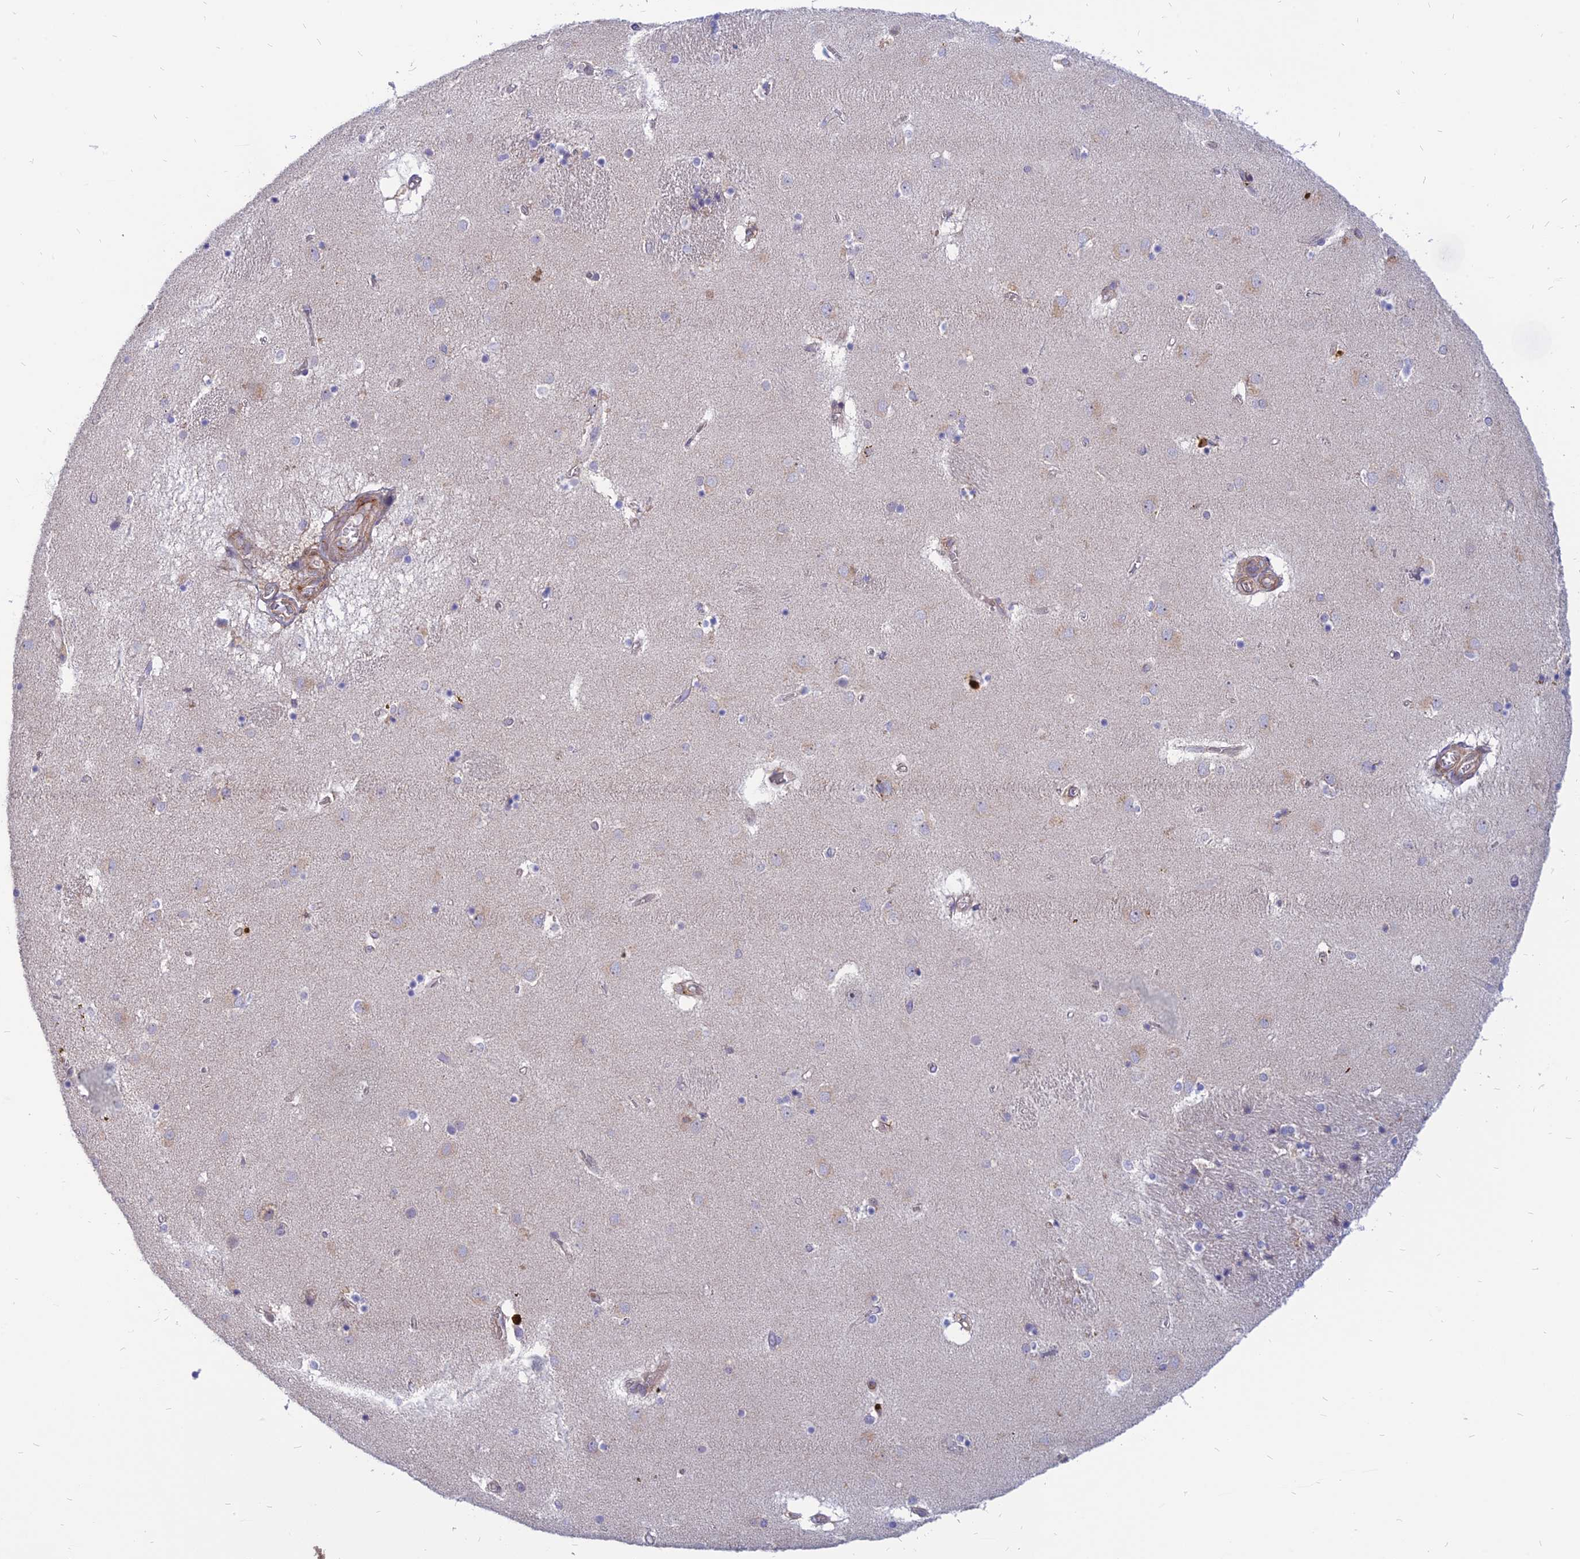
{"staining": {"intensity": "negative", "quantity": "none", "location": "none"}, "tissue": "caudate", "cell_type": "Glial cells", "image_type": "normal", "snomed": [{"axis": "morphology", "description": "Normal tissue, NOS"}, {"axis": "topography", "description": "Lateral ventricle wall"}], "caption": "Caudate was stained to show a protein in brown. There is no significant staining in glial cells. (DAB (3,3'-diaminobenzidine) immunohistochemistry visualized using brightfield microscopy, high magnification).", "gene": "PHKA2", "patient": {"sex": "male", "age": 70}}